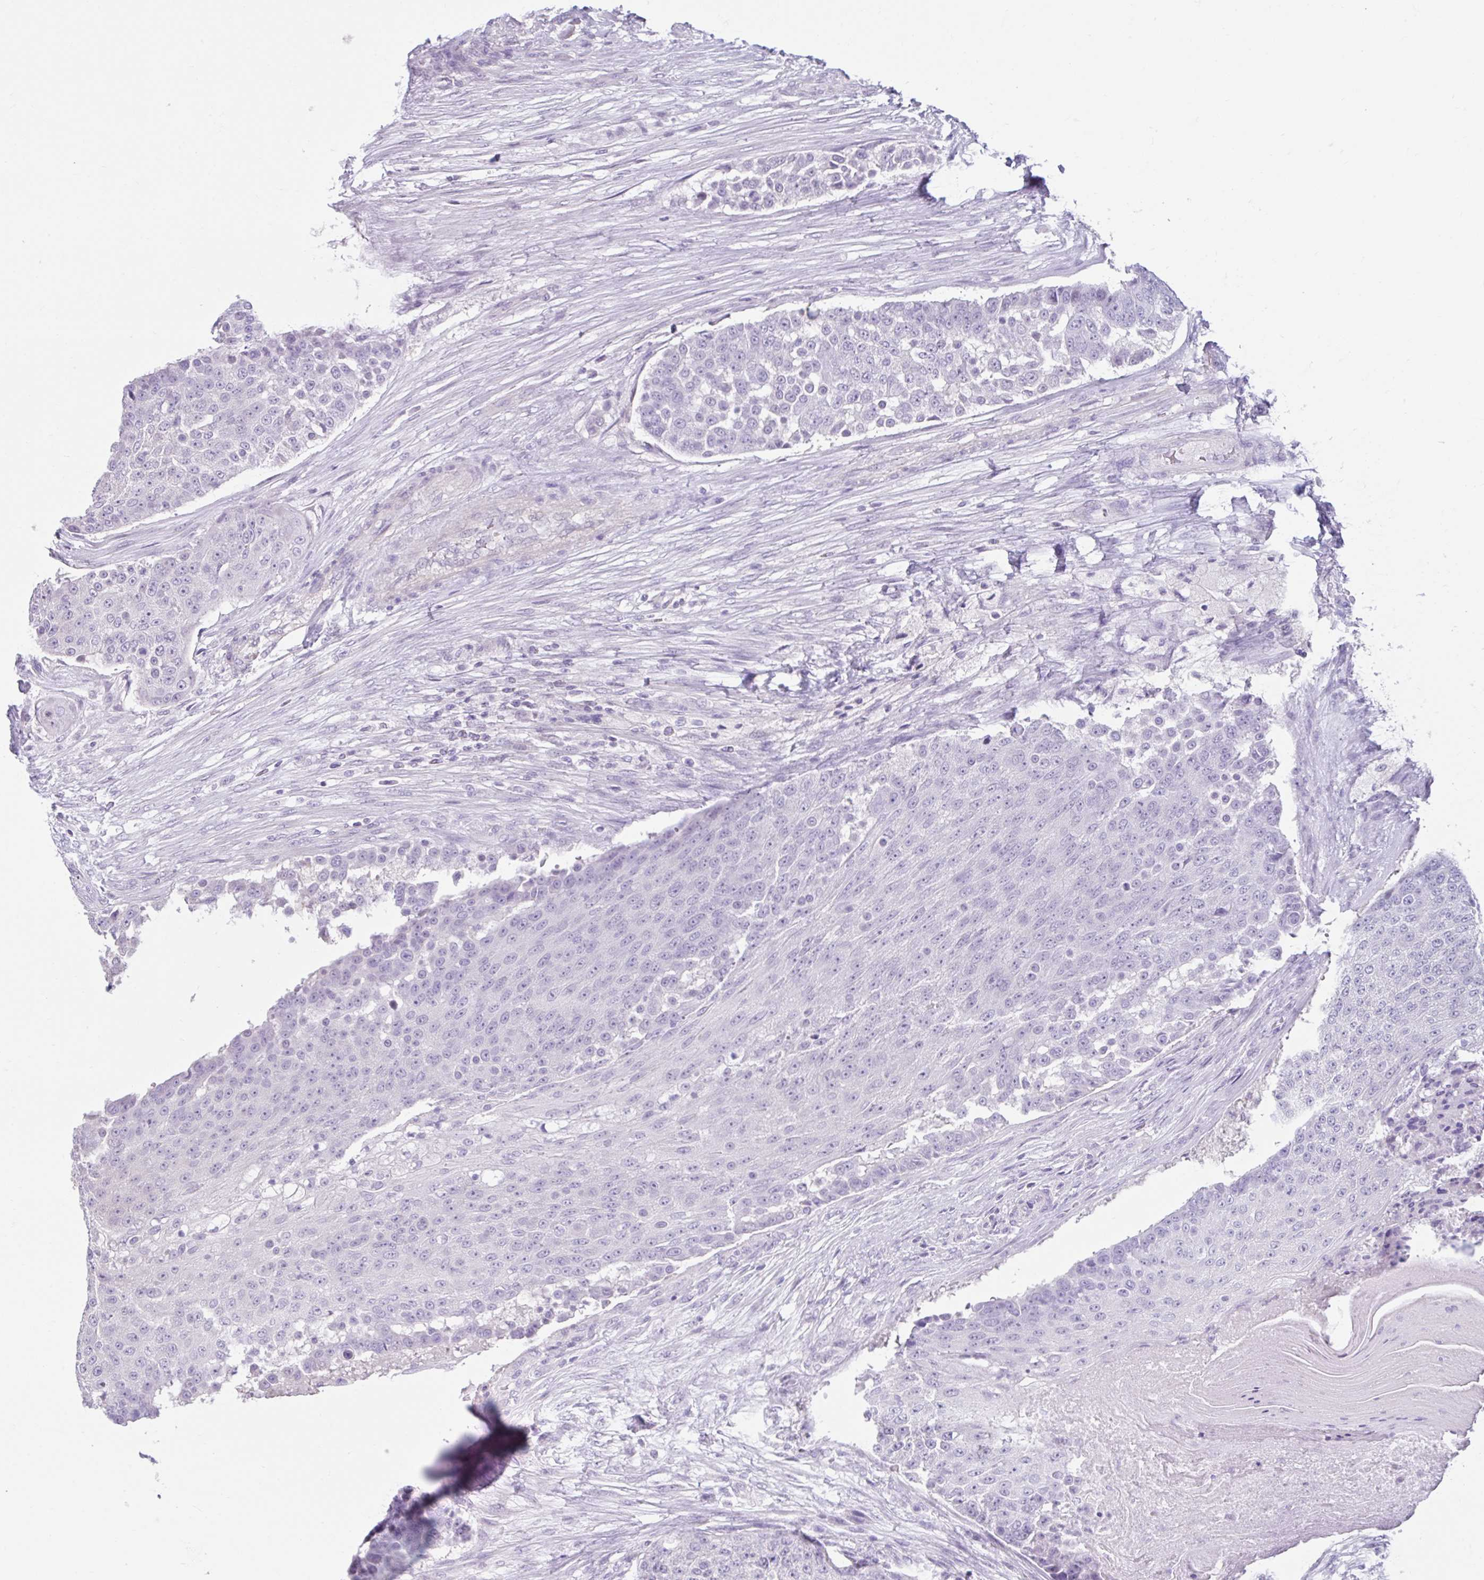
{"staining": {"intensity": "negative", "quantity": "none", "location": "none"}, "tissue": "urothelial cancer", "cell_type": "Tumor cells", "image_type": "cancer", "snomed": [{"axis": "morphology", "description": "Urothelial carcinoma, High grade"}, {"axis": "topography", "description": "Urinary bladder"}], "caption": "IHC photomicrograph of human urothelial cancer stained for a protein (brown), which demonstrates no staining in tumor cells.", "gene": "CDH19", "patient": {"sex": "female", "age": 63}}